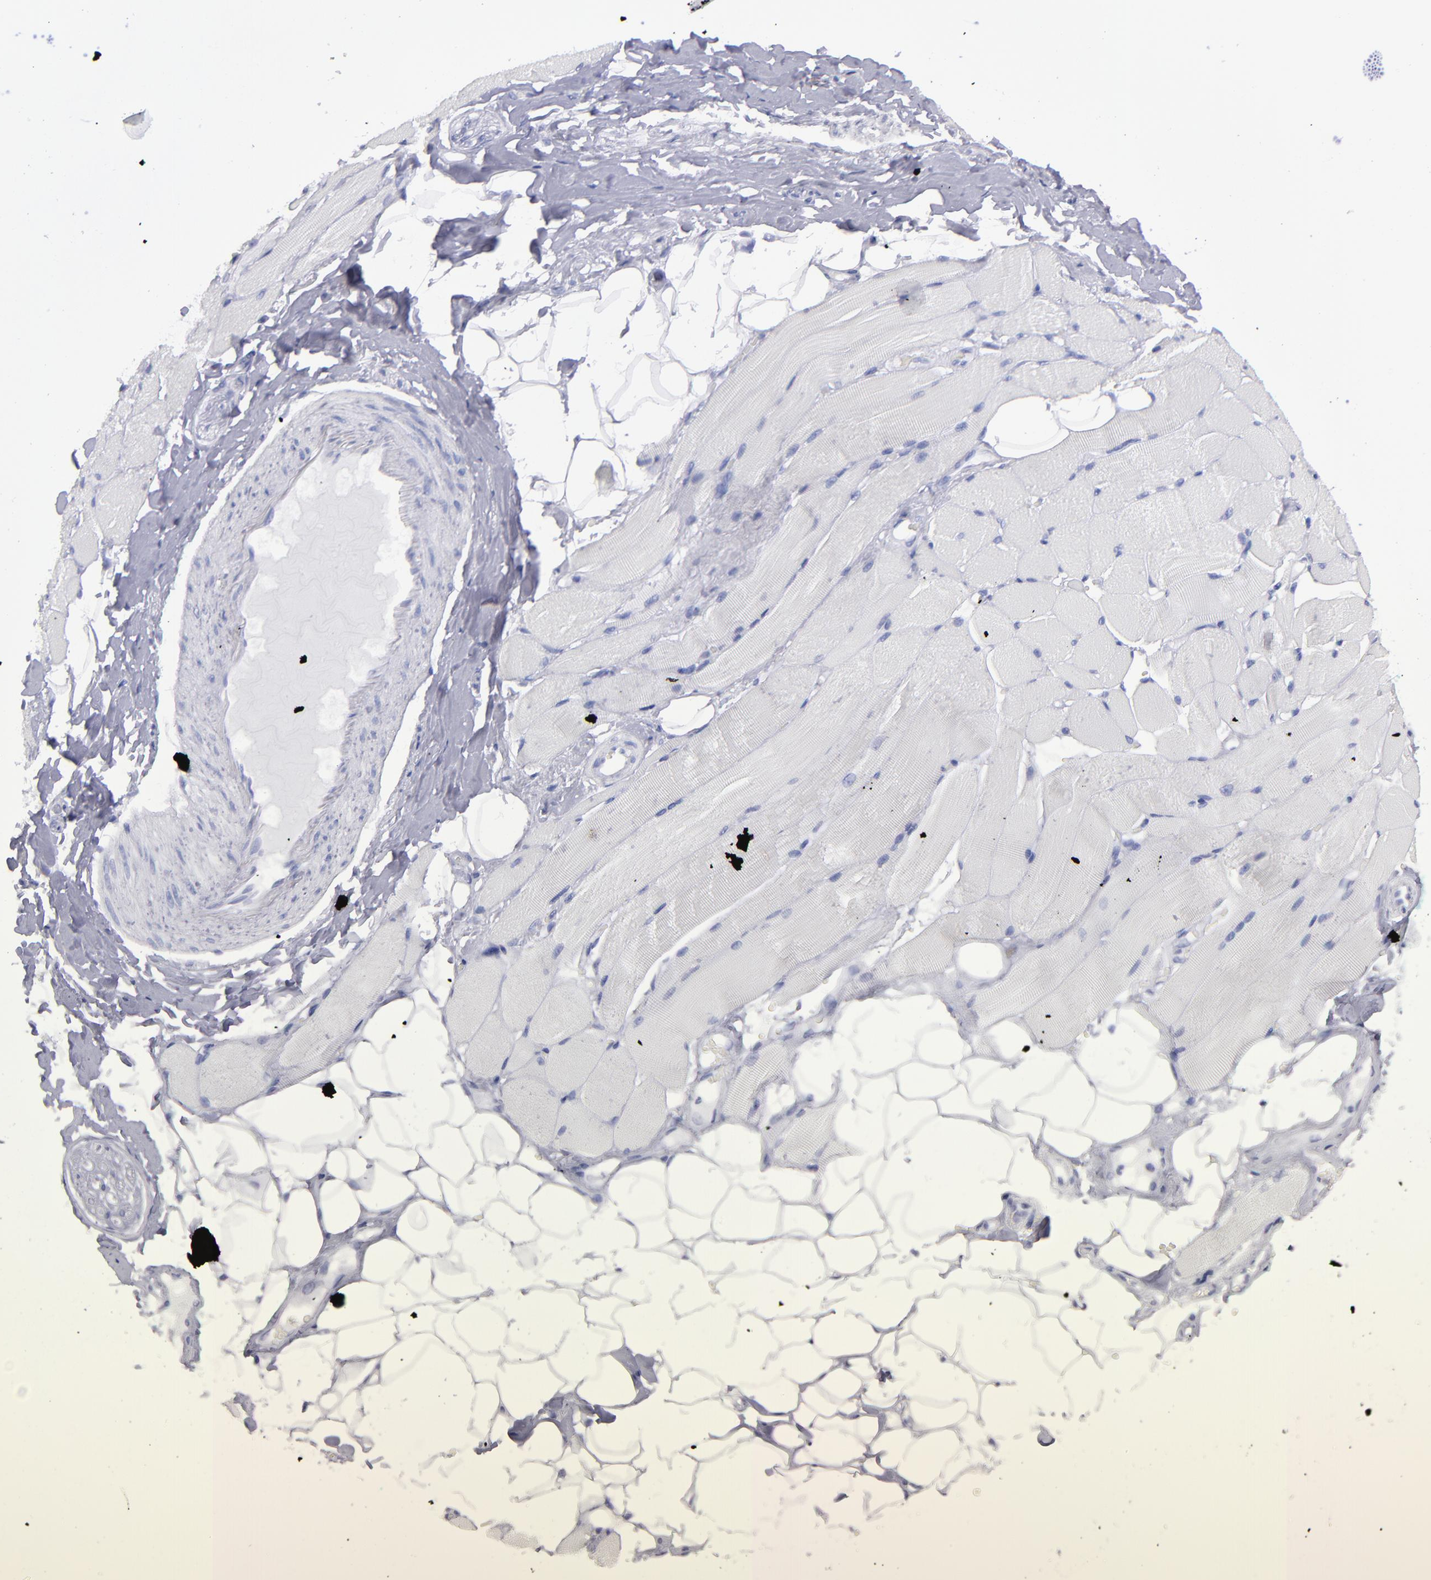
{"staining": {"intensity": "moderate", "quantity": "25%-75%", "location": "nuclear"}, "tissue": "skeletal muscle", "cell_type": "Myocytes", "image_type": "normal", "snomed": [{"axis": "morphology", "description": "Normal tissue, NOS"}, {"axis": "topography", "description": "Skeletal muscle"}, {"axis": "topography", "description": "Peripheral nerve tissue"}], "caption": "Approximately 25%-75% of myocytes in unremarkable human skeletal muscle show moderate nuclear protein expression as visualized by brown immunohistochemical staining.", "gene": "CSDC2", "patient": {"sex": "female", "age": 84}}